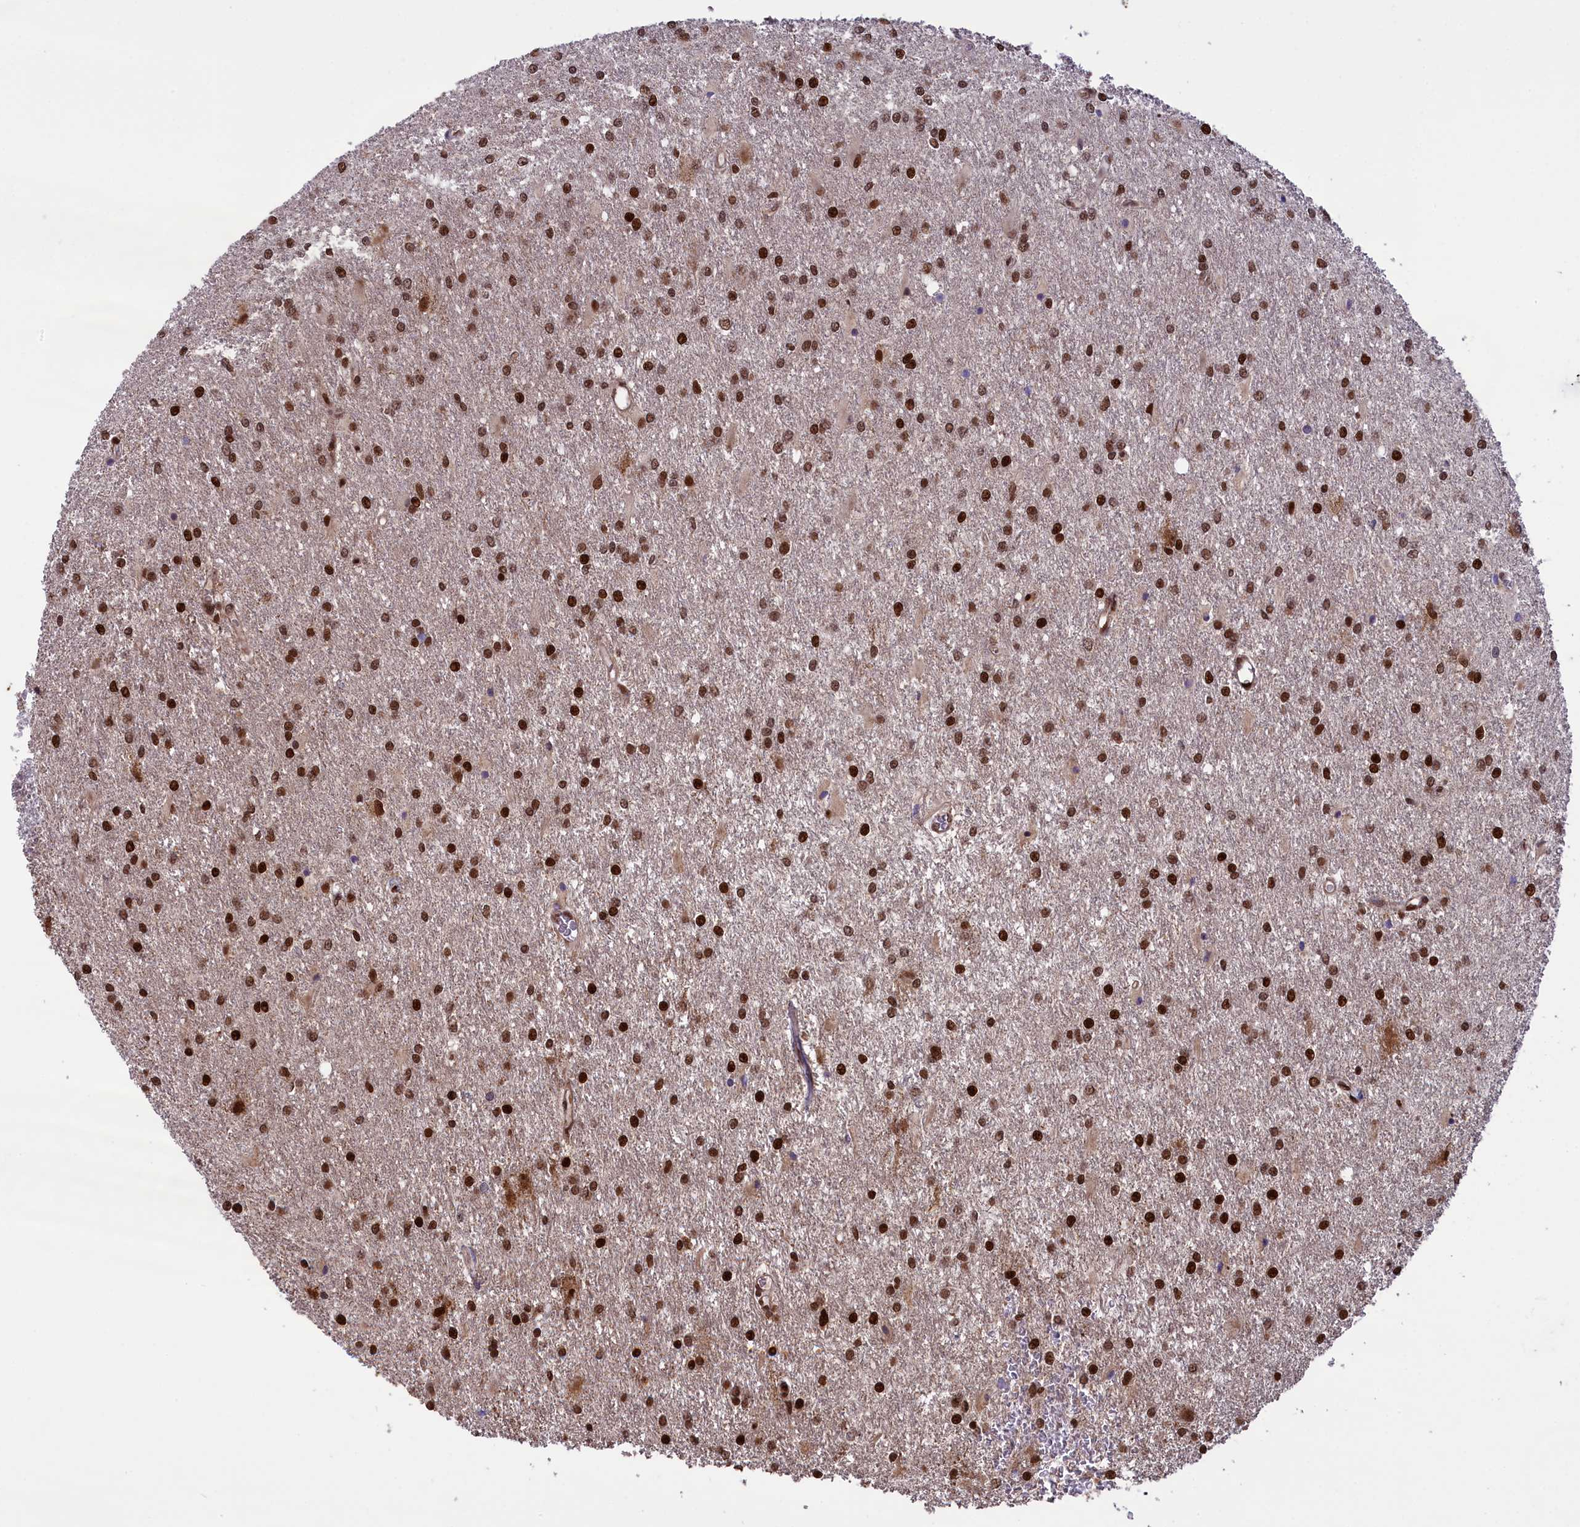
{"staining": {"intensity": "moderate", "quantity": ">75%", "location": "nuclear"}, "tissue": "glioma", "cell_type": "Tumor cells", "image_type": "cancer", "snomed": [{"axis": "morphology", "description": "Glioma, malignant, High grade"}, {"axis": "topography", "description": "Brain"}], "caption": "This histopathology image shows IHC staining of malignant glioma (high-grade), with medium moderate nuclear expression in approximately >75% of tumor cells.", "gene": "RELB", "patient": {"sex": "female", "age": 50}}